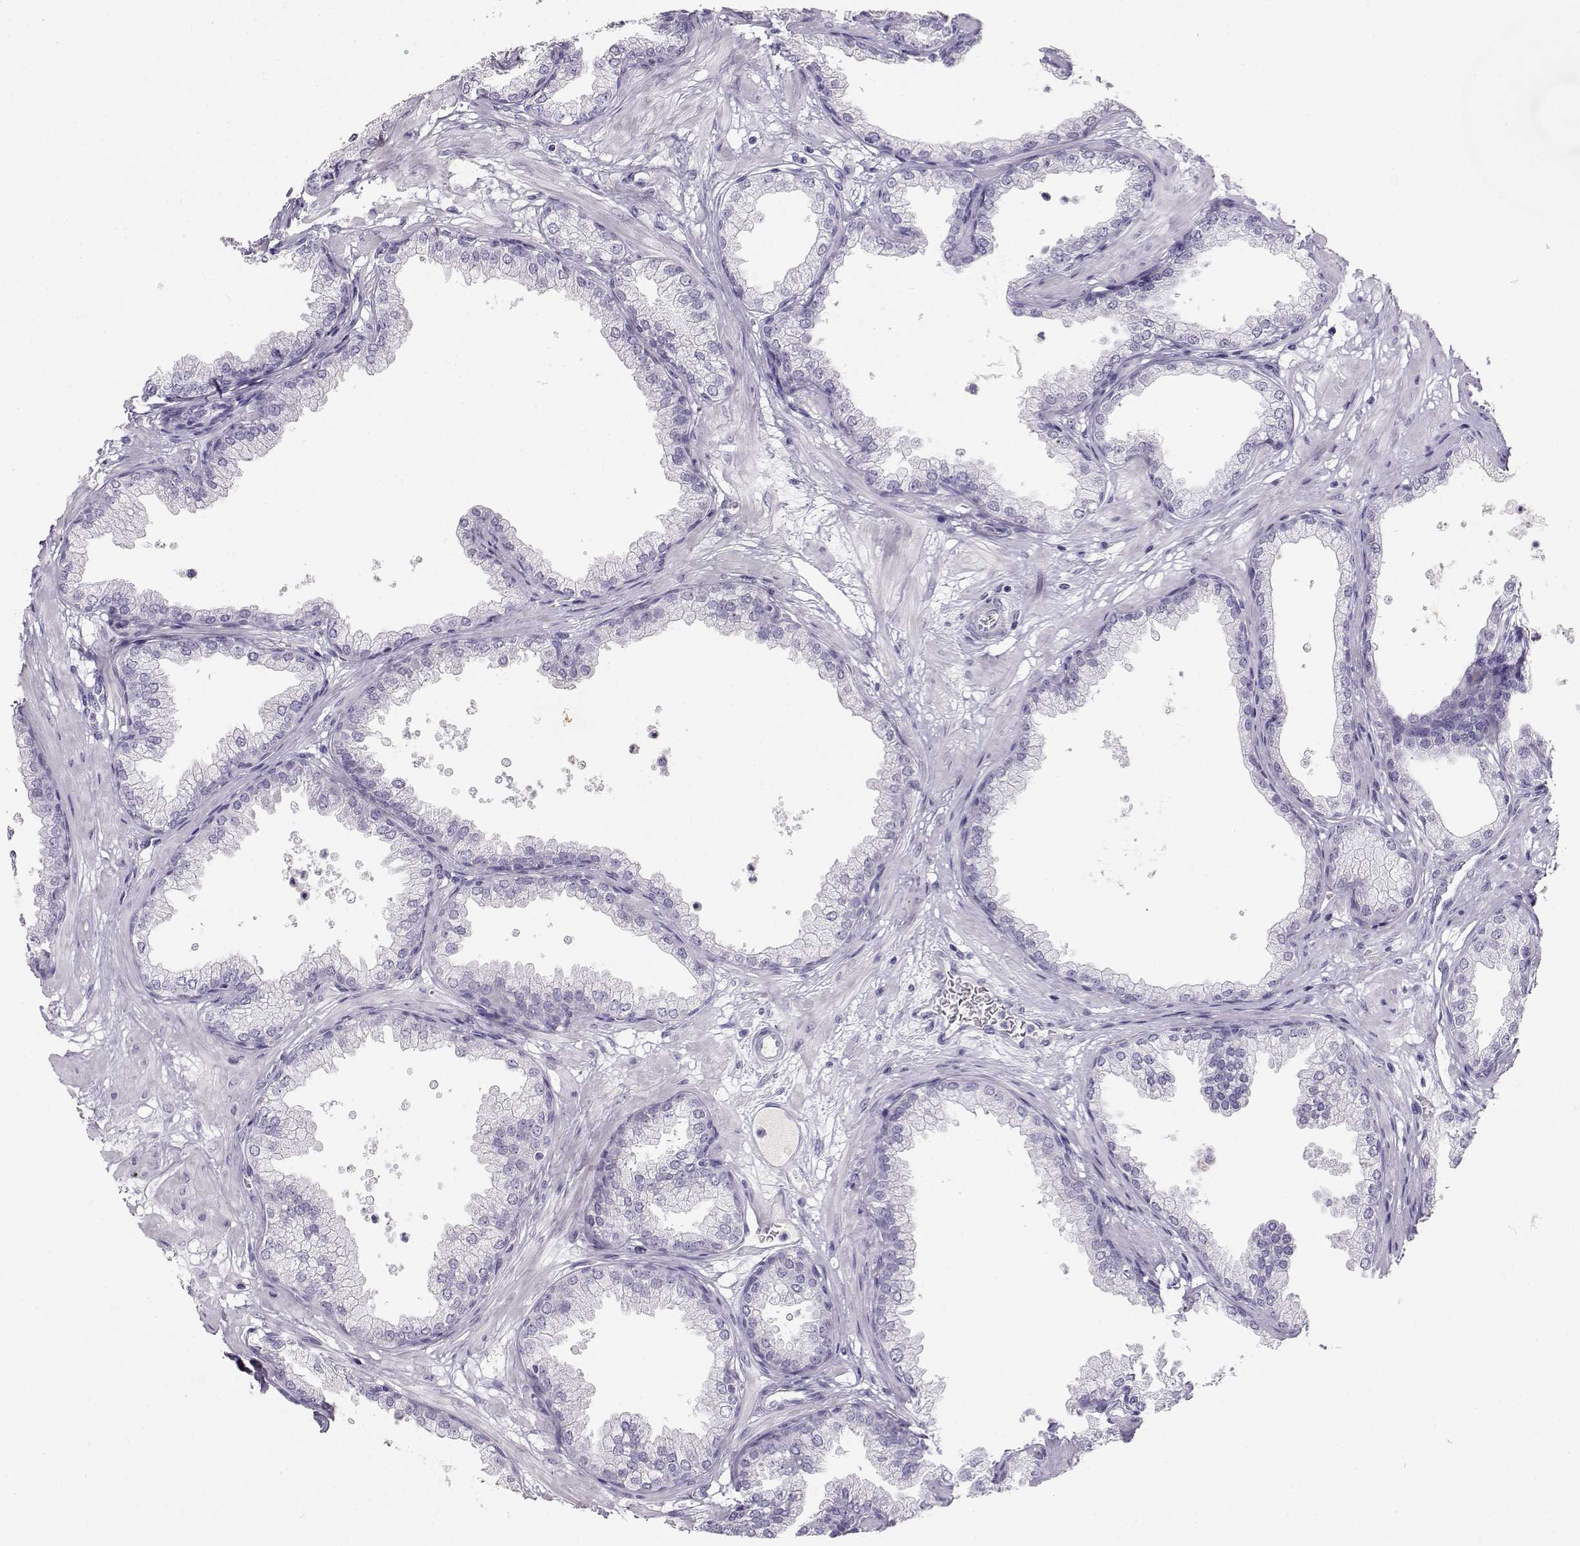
{"staining": {"intensity": "negative", "quantity": "none", "location": "none"}, "tissue": "prostate", "cell_type": "Glandular cells", "image_type": "normal", "snomed": [{"axis": "morphology", "description": "Normal tissue, NOS"}, {"axis": "topography", "description": "Prostate"}], "caption": "DAB (3,3'-diaminobenzidine) immunohistochemical staining of normal human prostate demonstrates no significant expression in glandular cells.", "gene": "OPN5", "patient": {"sex": "male", "age": 37}}